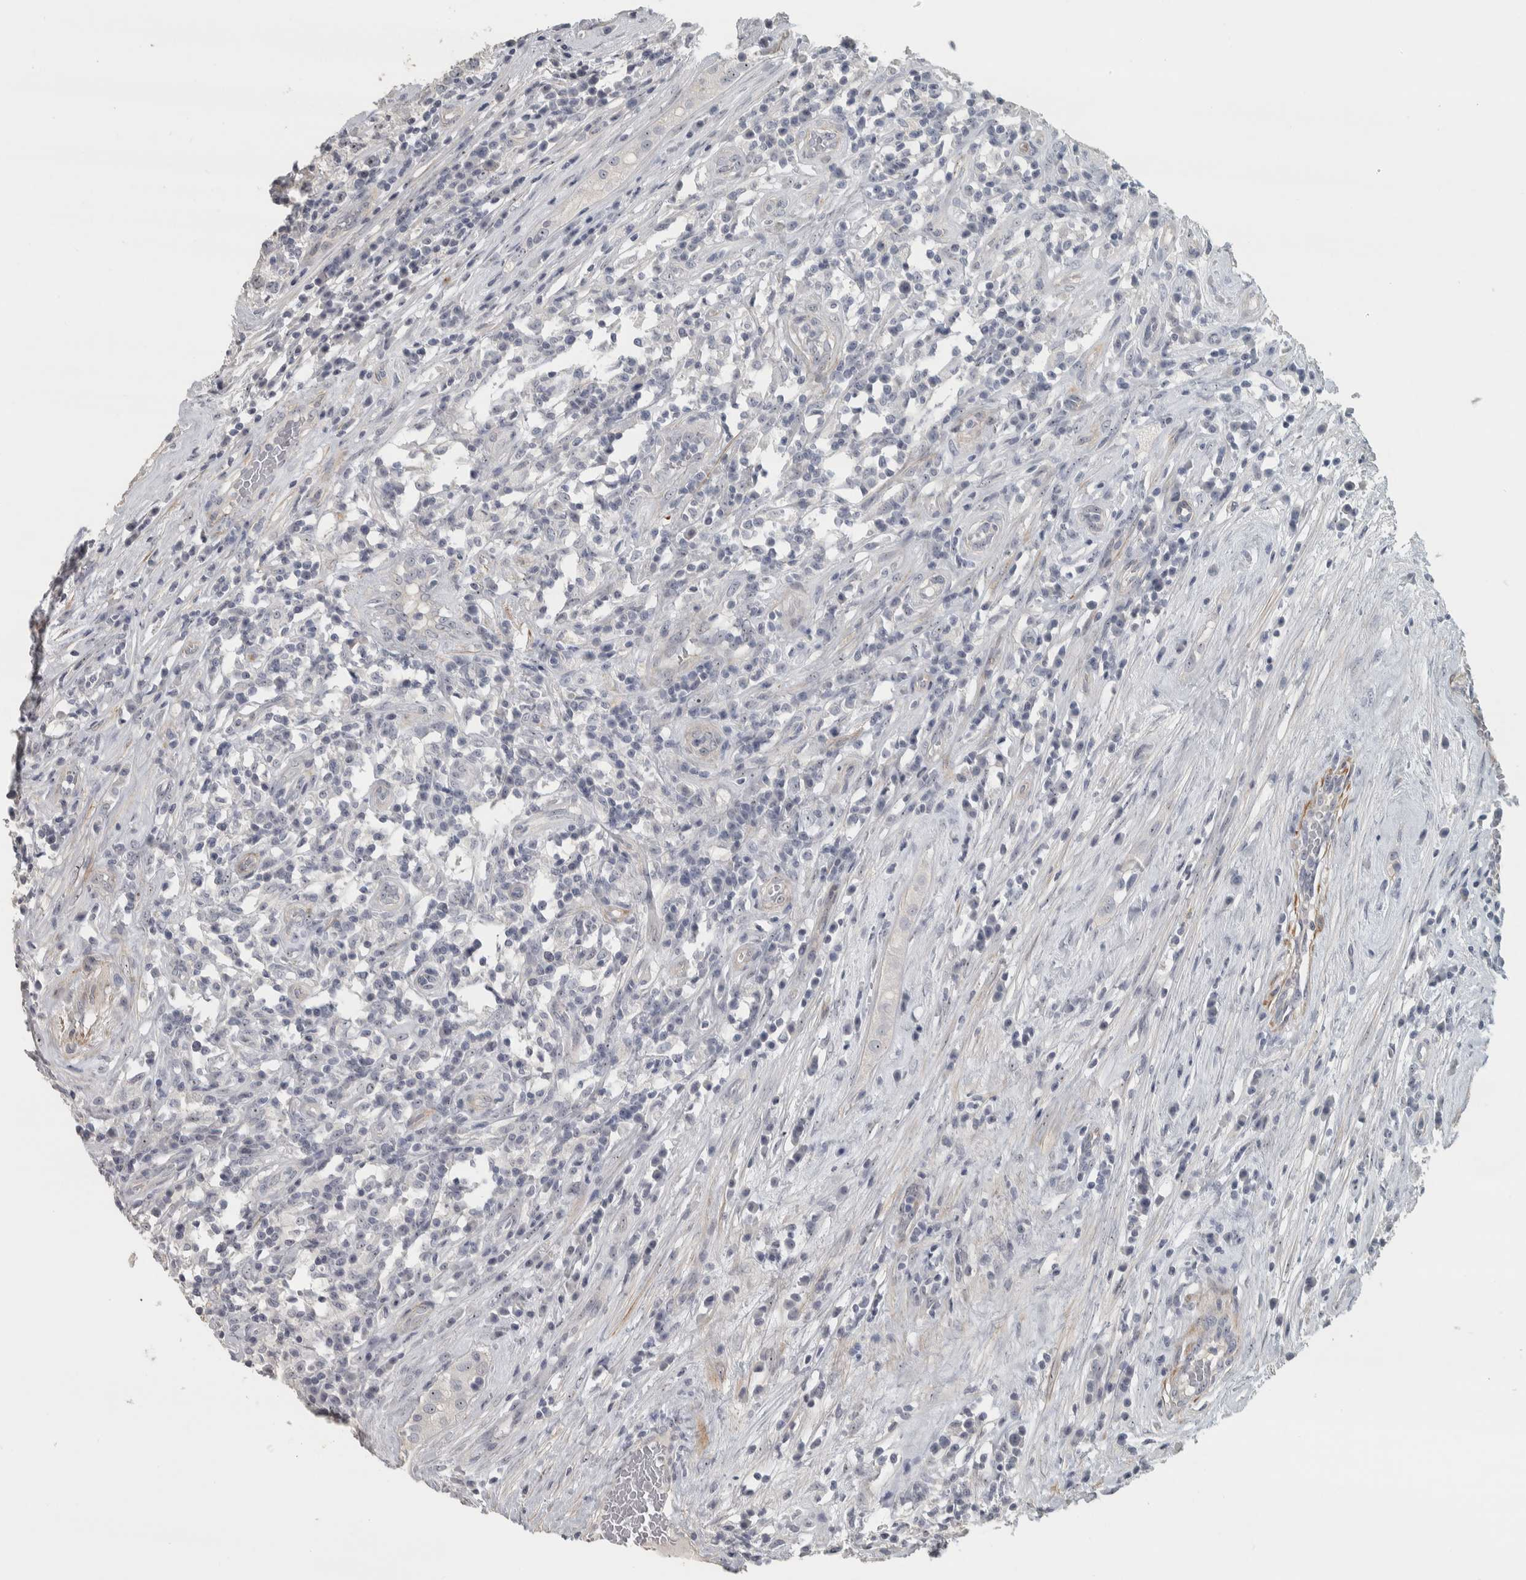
{"staining": {"intensity": "negative", "quantity": "none", "location": "none"}, "tissue": "testis cancer", "cell_type": "Tumor cells", "image_type": "cancer", "snomed": [{"axis": "morphology", "description": "Seminoma, NOS"}, {"axis": "morphology", "description": "Carcinoma, Embryonal, NOS"}, {"axis": "topography", "description": "Testis"}], "caption": "Tumor cells show no significant protein positivity in testis cancer (seminoma).", "gene": "DCAF10", "patient": {"sex": "male", "age": 28}}